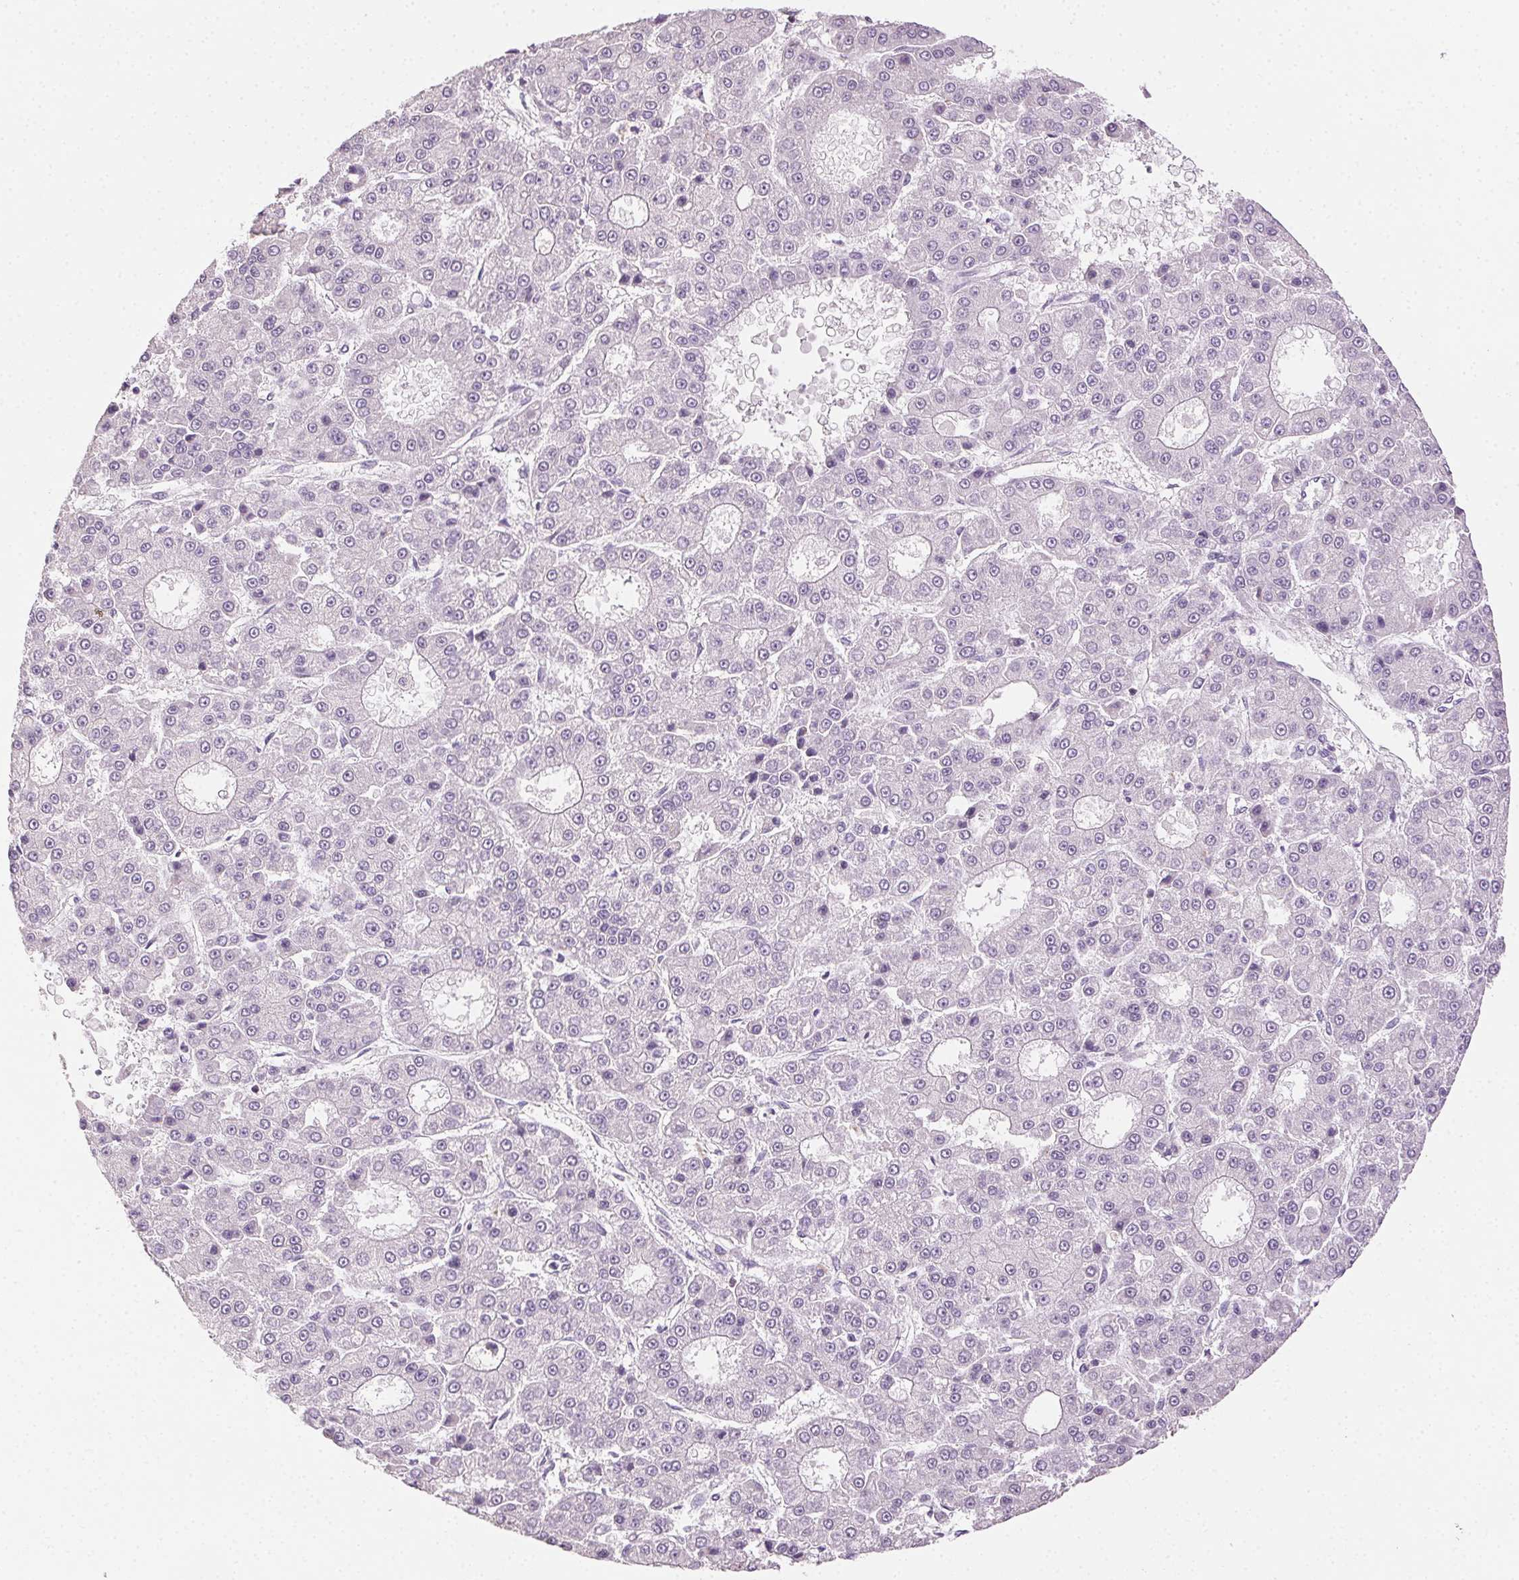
{"staining": {"intensity": "negative", "quantity": "none", "location": "none"}, "tissue": "liver cancer", "cell_type": "Tumor cells", "image_type": "cancer", "snomed": [{"axis": "morphology", "description": "Carcinoma, Hepatocellular, NOS"}, {"axis": "topography", "description": "Liver"}], "caption": "Human liver cancer stained for a protein using immunohistochemistry demonstrates no expression in tumor cells.", "gene": "AKAP5", "patient": {"sex": "male", "age": 70}}